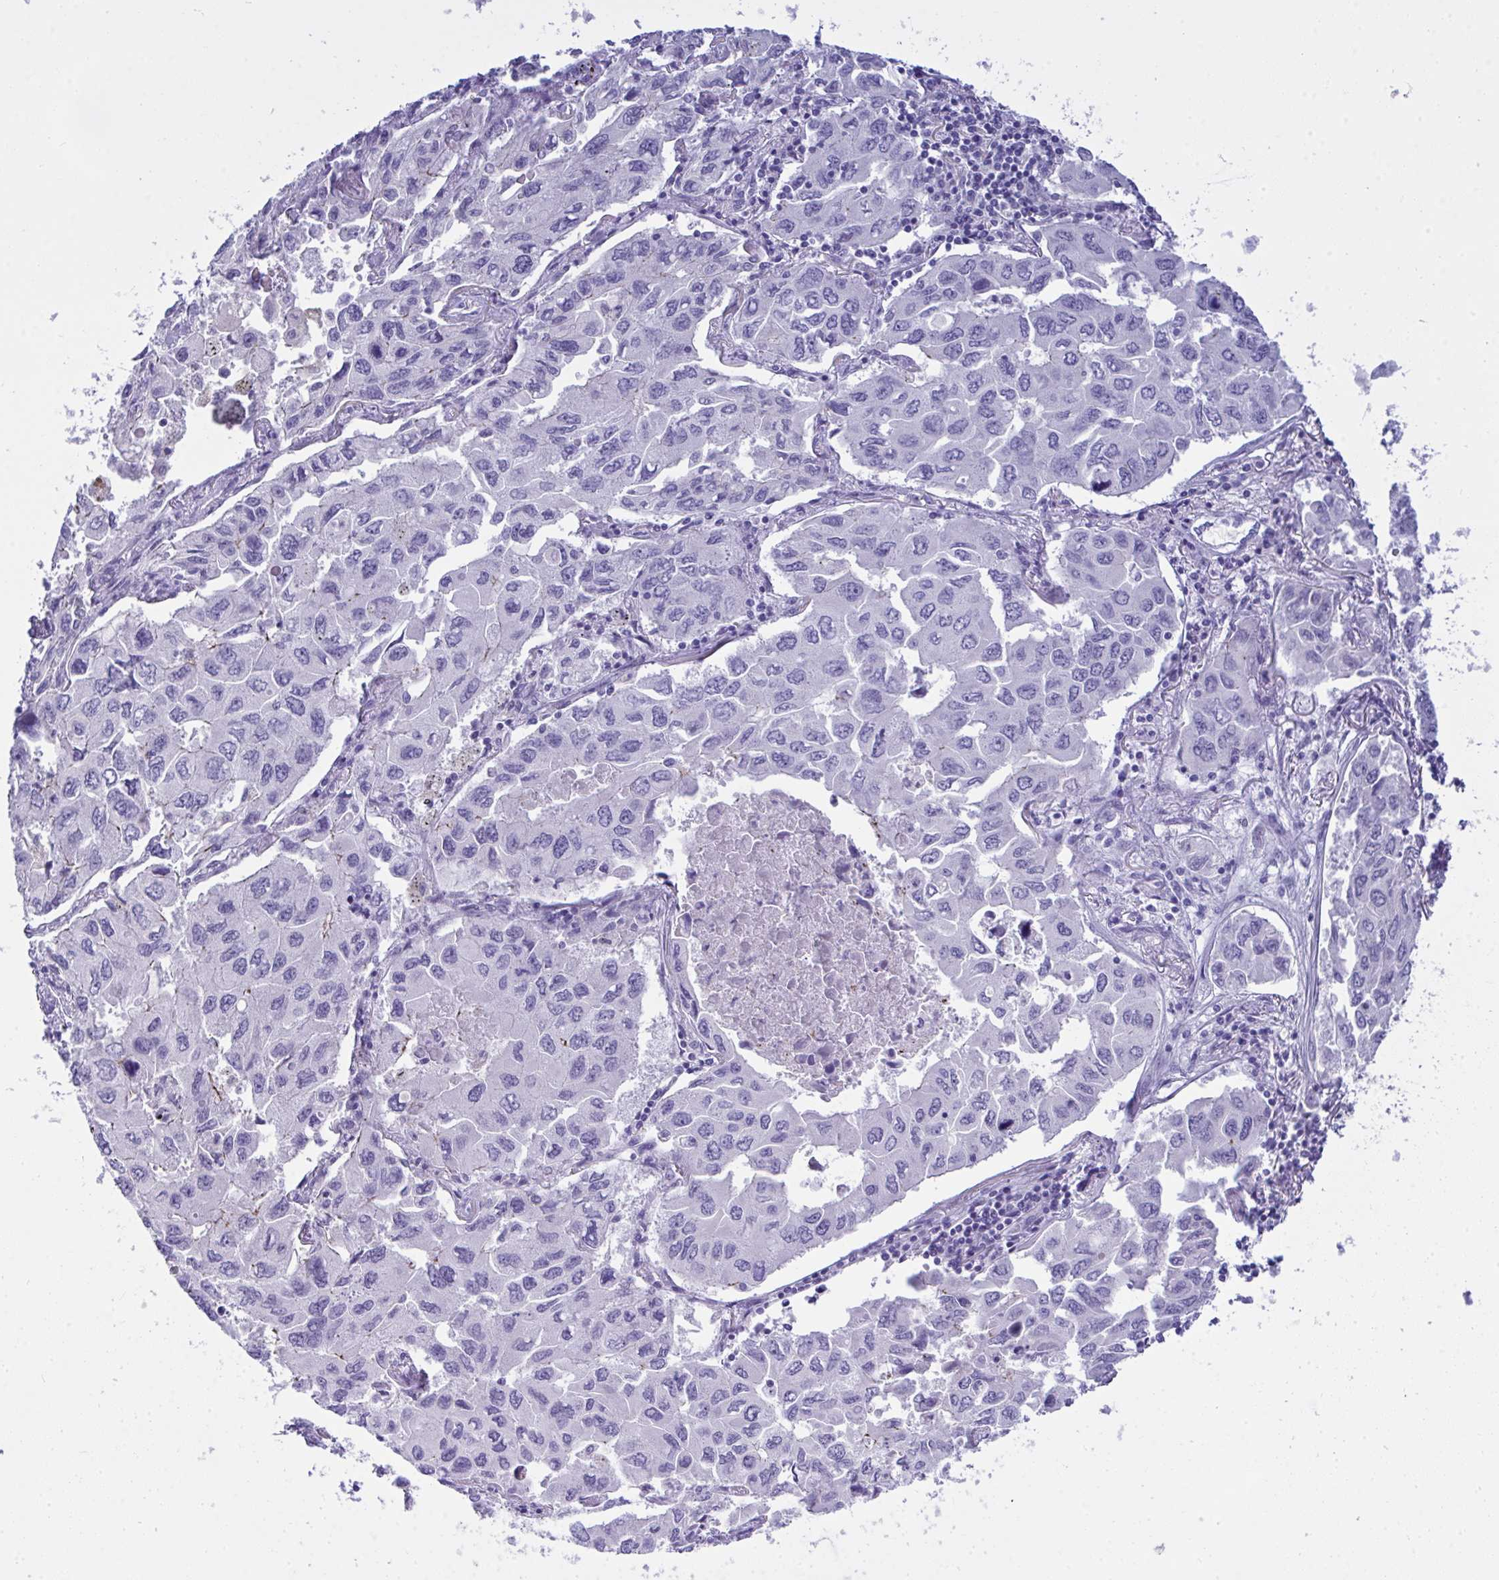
{"staining": {"intensity": "negative", "quantity": "none", "location": "none"}, "tissue": "lung cancer", "cell_type": "Tumor cells", "image_type": "cancer", "snomed": [{"axis": "morphology", "description": "Adenocarcinoma, NOS"}, {"axis": "topography", "description": "Lung"}], "caption": "High power microscopy photomicrograph of an immunohistochemistry (IHC) micrograph of lung adenocarcinoma, revealing no significant staining in tumor cells.", "gene": "GLB1L2", "patient": {"sex": "male", "age": 64}}